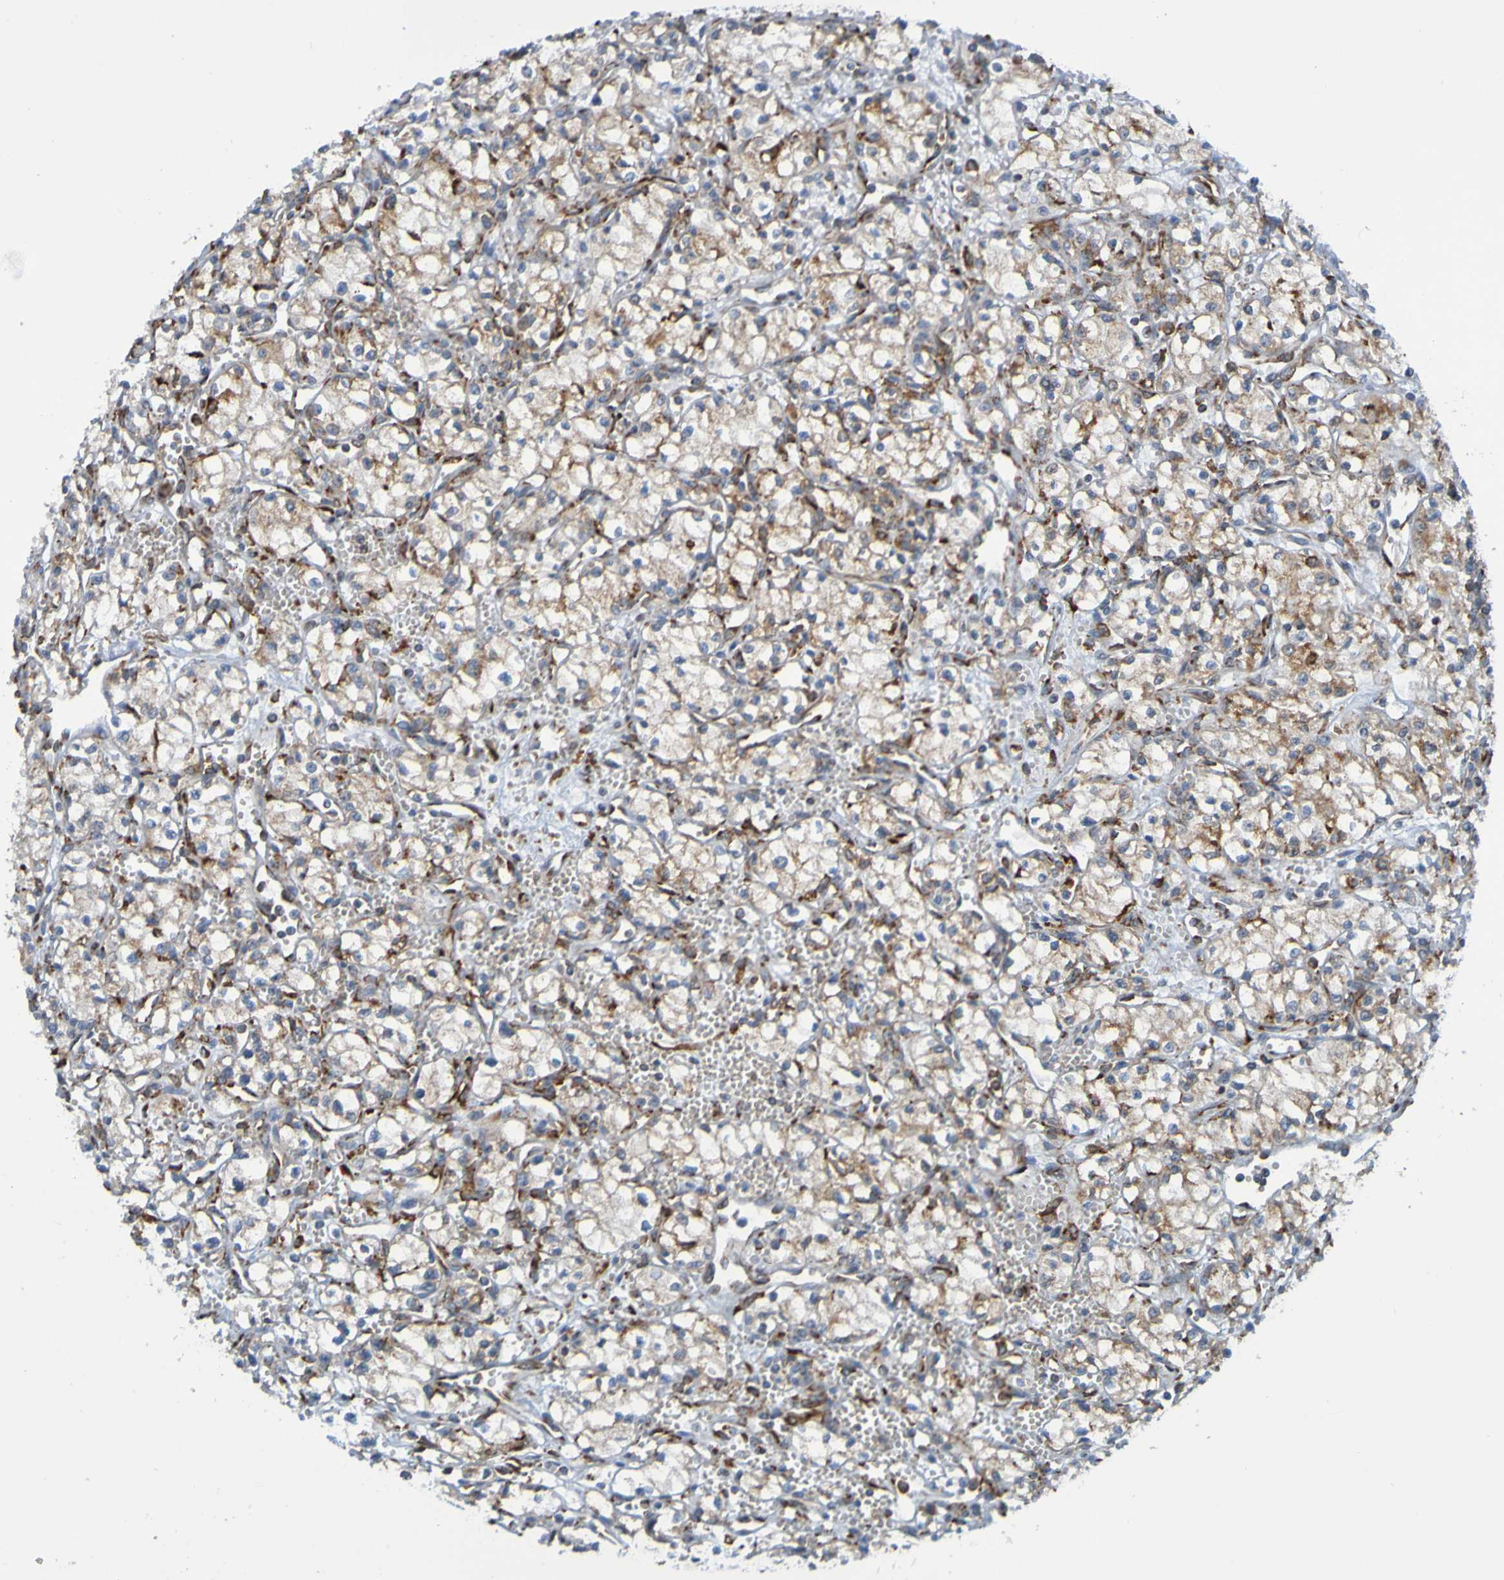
{"staining": {"intensity": "negative", "quantity": "none", "location": "none"}, "tissue": "renal cancer", "cell_type": "Tumor cells", "image_type": "cancer", "snomed": [{"axis": "morphology", "description": "Normal tissue, NOS"}, {"axis": "morphology", "description": "Adenocarcinoma, NOS"}, {"axis": "topography", "description": "Kidney"}], "caption": "This is a histopathology image of IHC staining of renal adenocarcinoma, which shows no positivity in tumor cells. The staining is performed using DAB brown chromogen with nuclei counter-stained in using hematoxylin.", "gene": "SSR1", "patient": {"sex": "male", "age": 59}}